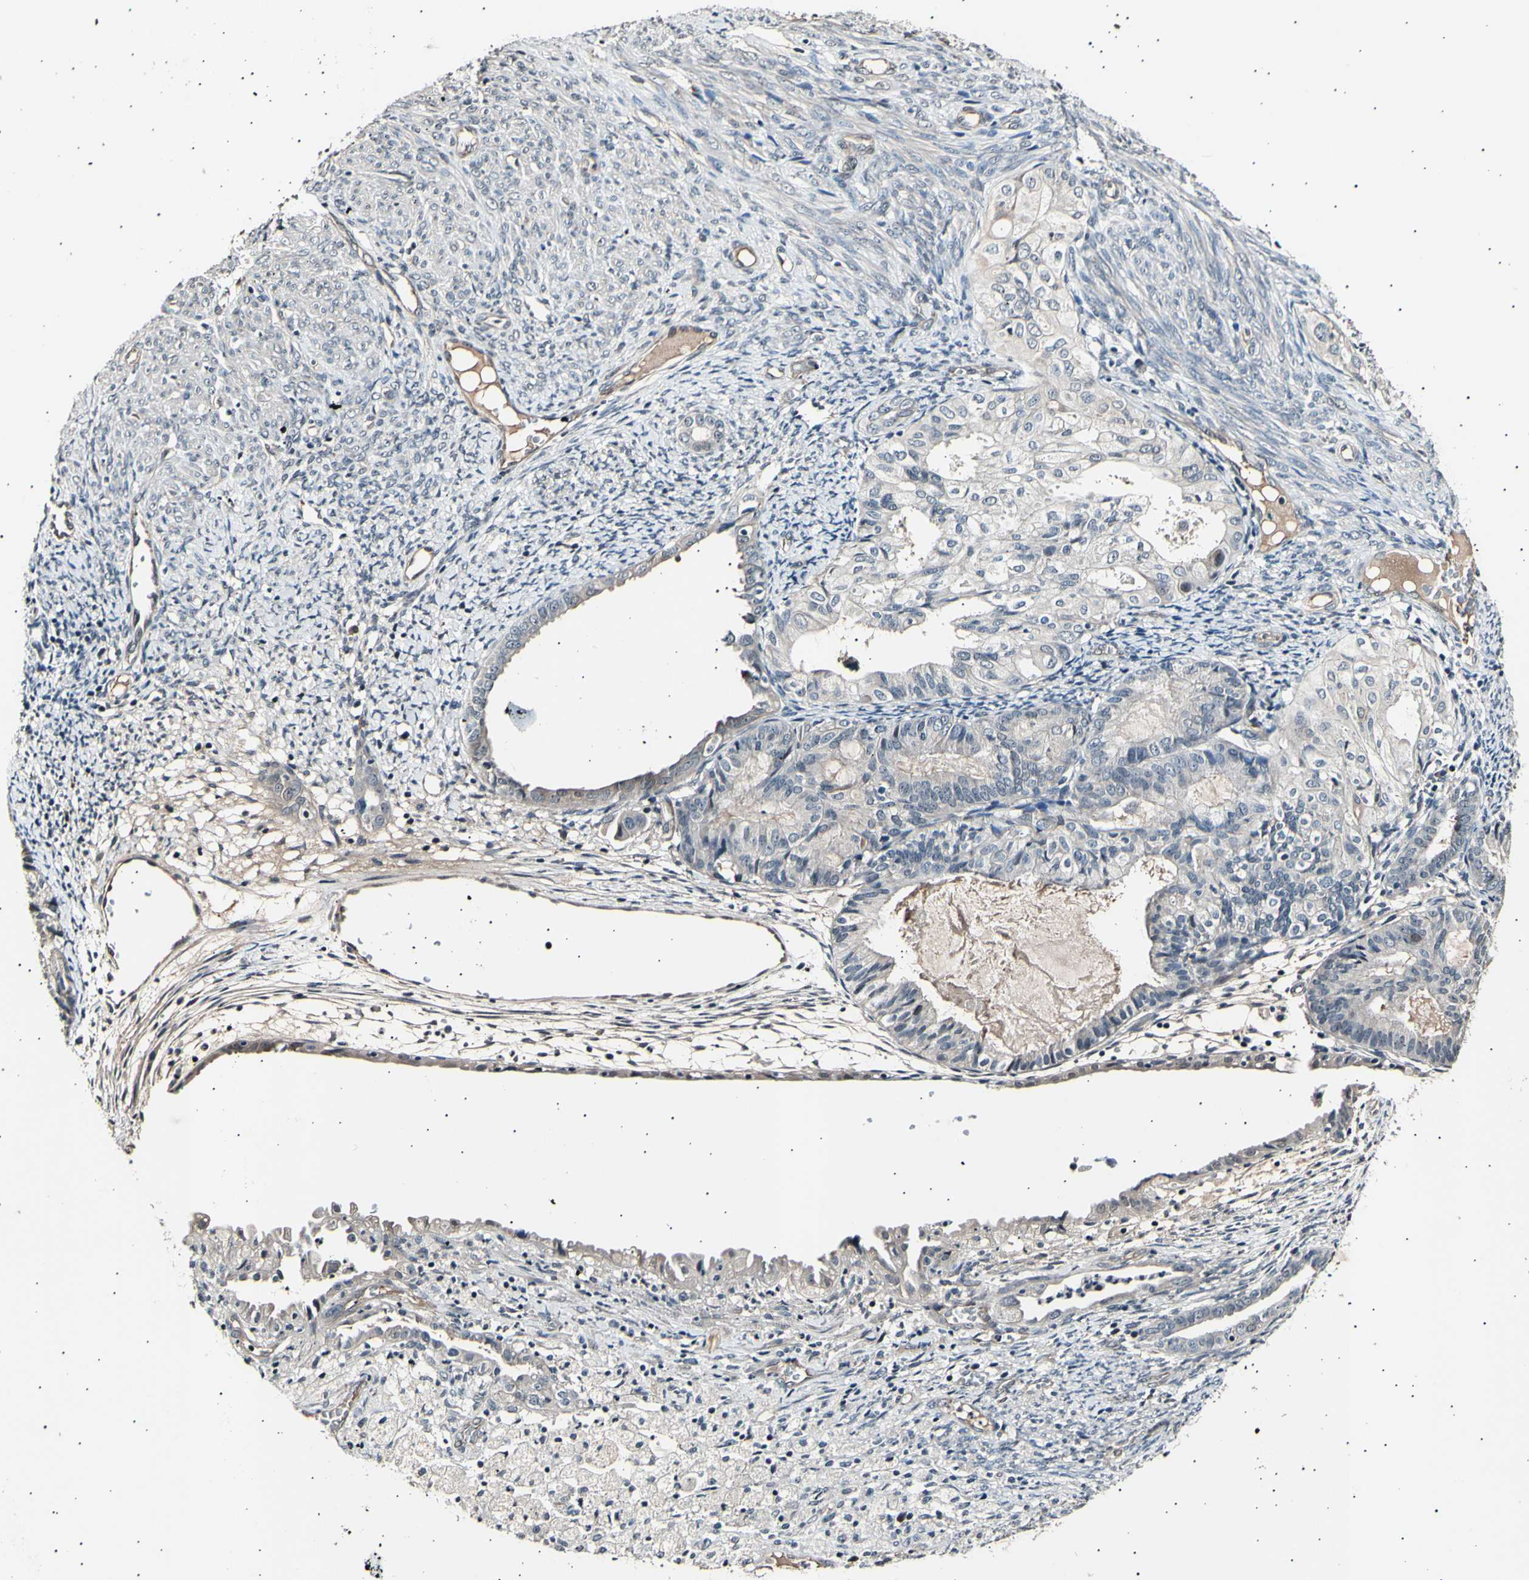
{"staining": {"intensity": "weak", "quantity": "<25%", "location": "cytoplasmic/membranous"}, "tissue": "cervical cancer", "cell_type": "Tumor cells", "image_type": "cancer", "snomed": [{"axis": "morphology", "description": "Normal tissue, NOS"}, {"axis": "morphology", "description": "Adenocarcinoma, NOS"}, {"axis": "topography", "description": "Cervix"}, {"axis": "topography", "description": "Endometrium"}], "caption": "Photomicrograph shows no significant protein positivity in tumor cells of cervical cancer (adenocarcinoma).", "gene": "AK1", "patient": {"sex": "female", "age": 86}}